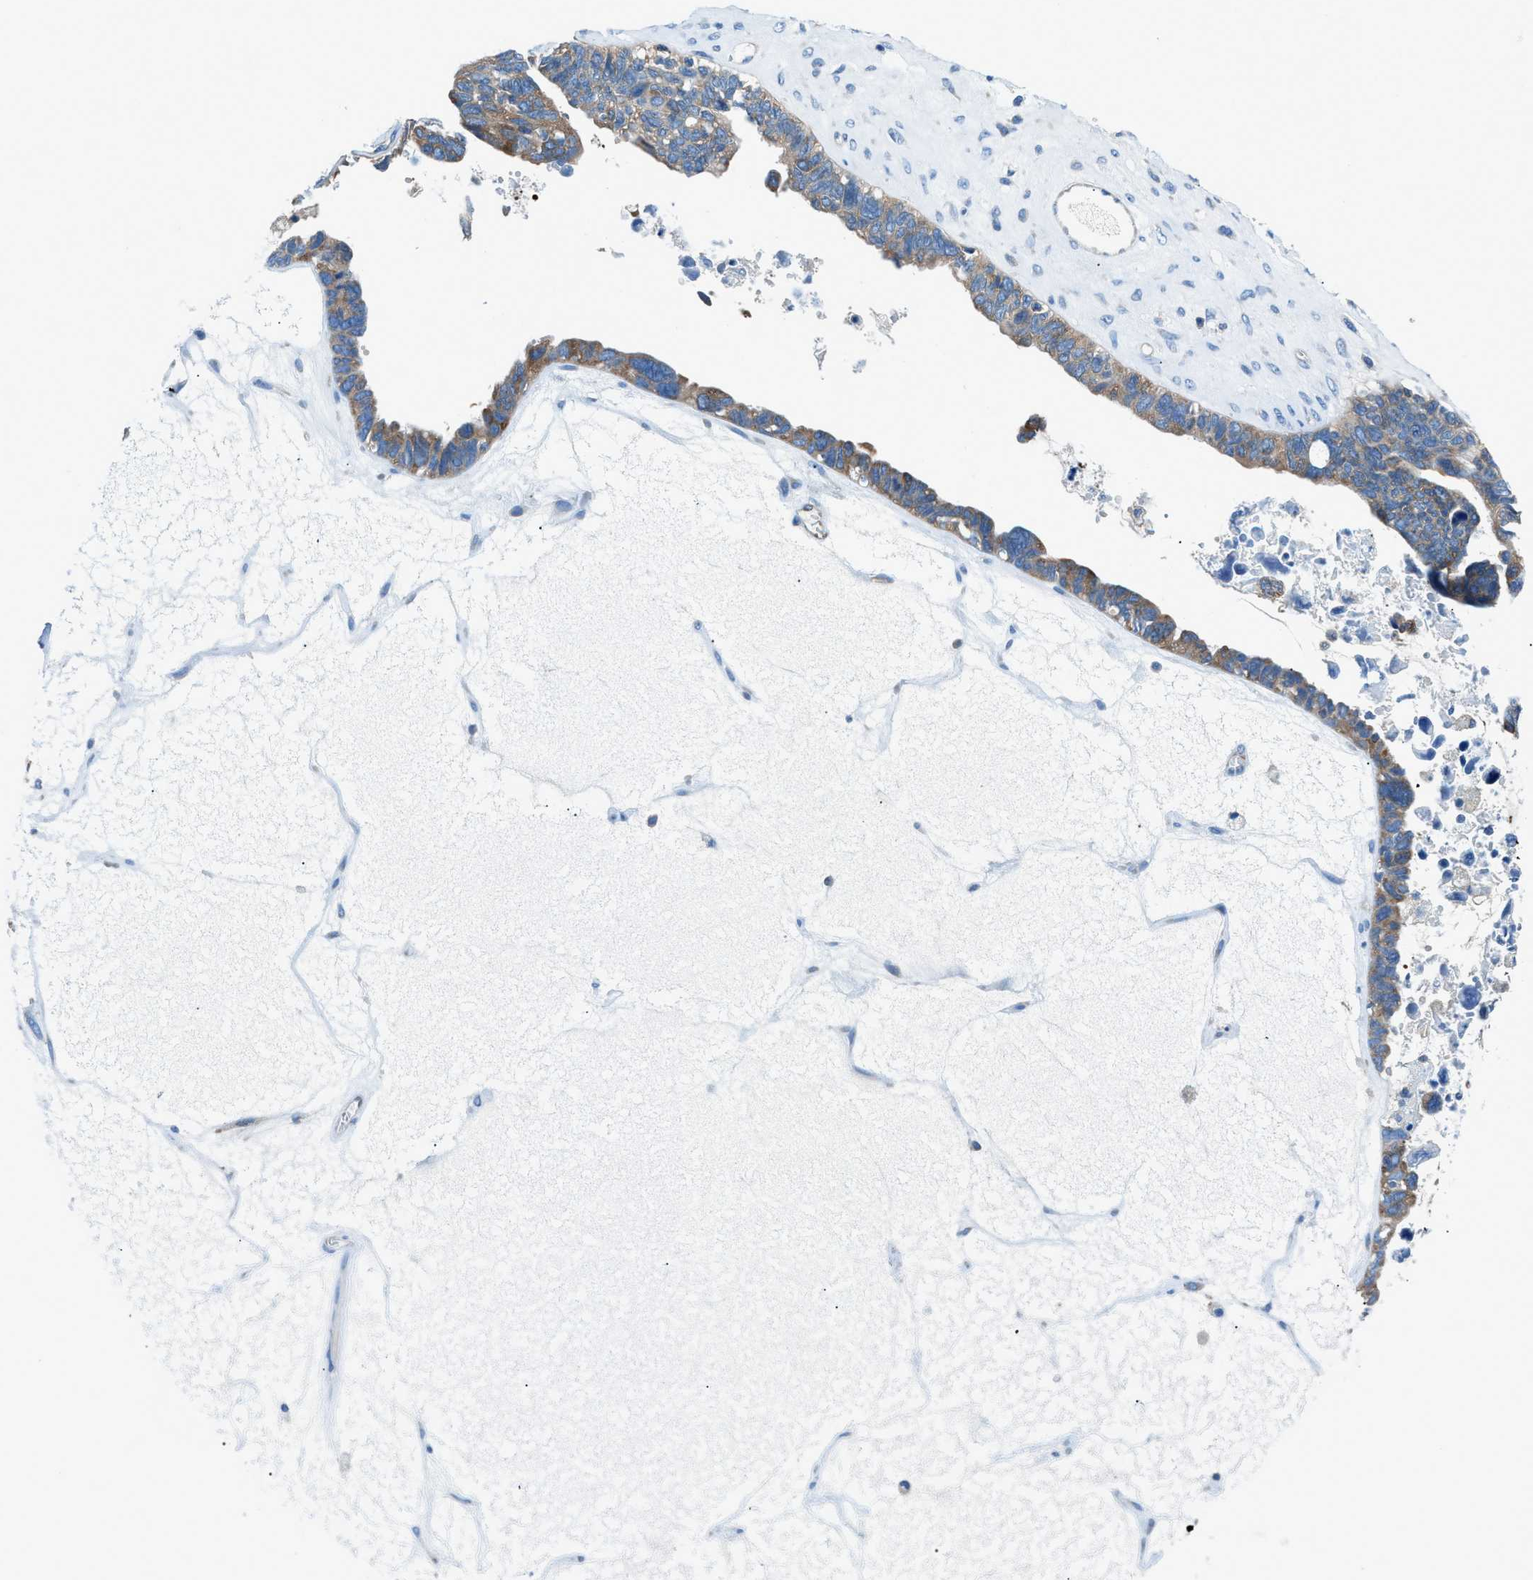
{"staining": {"intensity": "moderate", "quantity": ">75%", "location": "cytoplasmic/membranous"}, "tissue": "ovarian cancer", "cell_type": "Tumor cells", "image_type": "cancer", "snomed": [{"axis": "morphology", "description": "Cystadenocarcinoma, serous, NOS"}, {"axis": "topography", "description": "Ovary"}], "caption": "A medium amount of moderate cytoplasmic/membranous expression is identified in approximately >75% of tumor cells in ovarian cancer tissue.", "gene": "SARS1", "patient": {"sex": "female", "age": 79}}